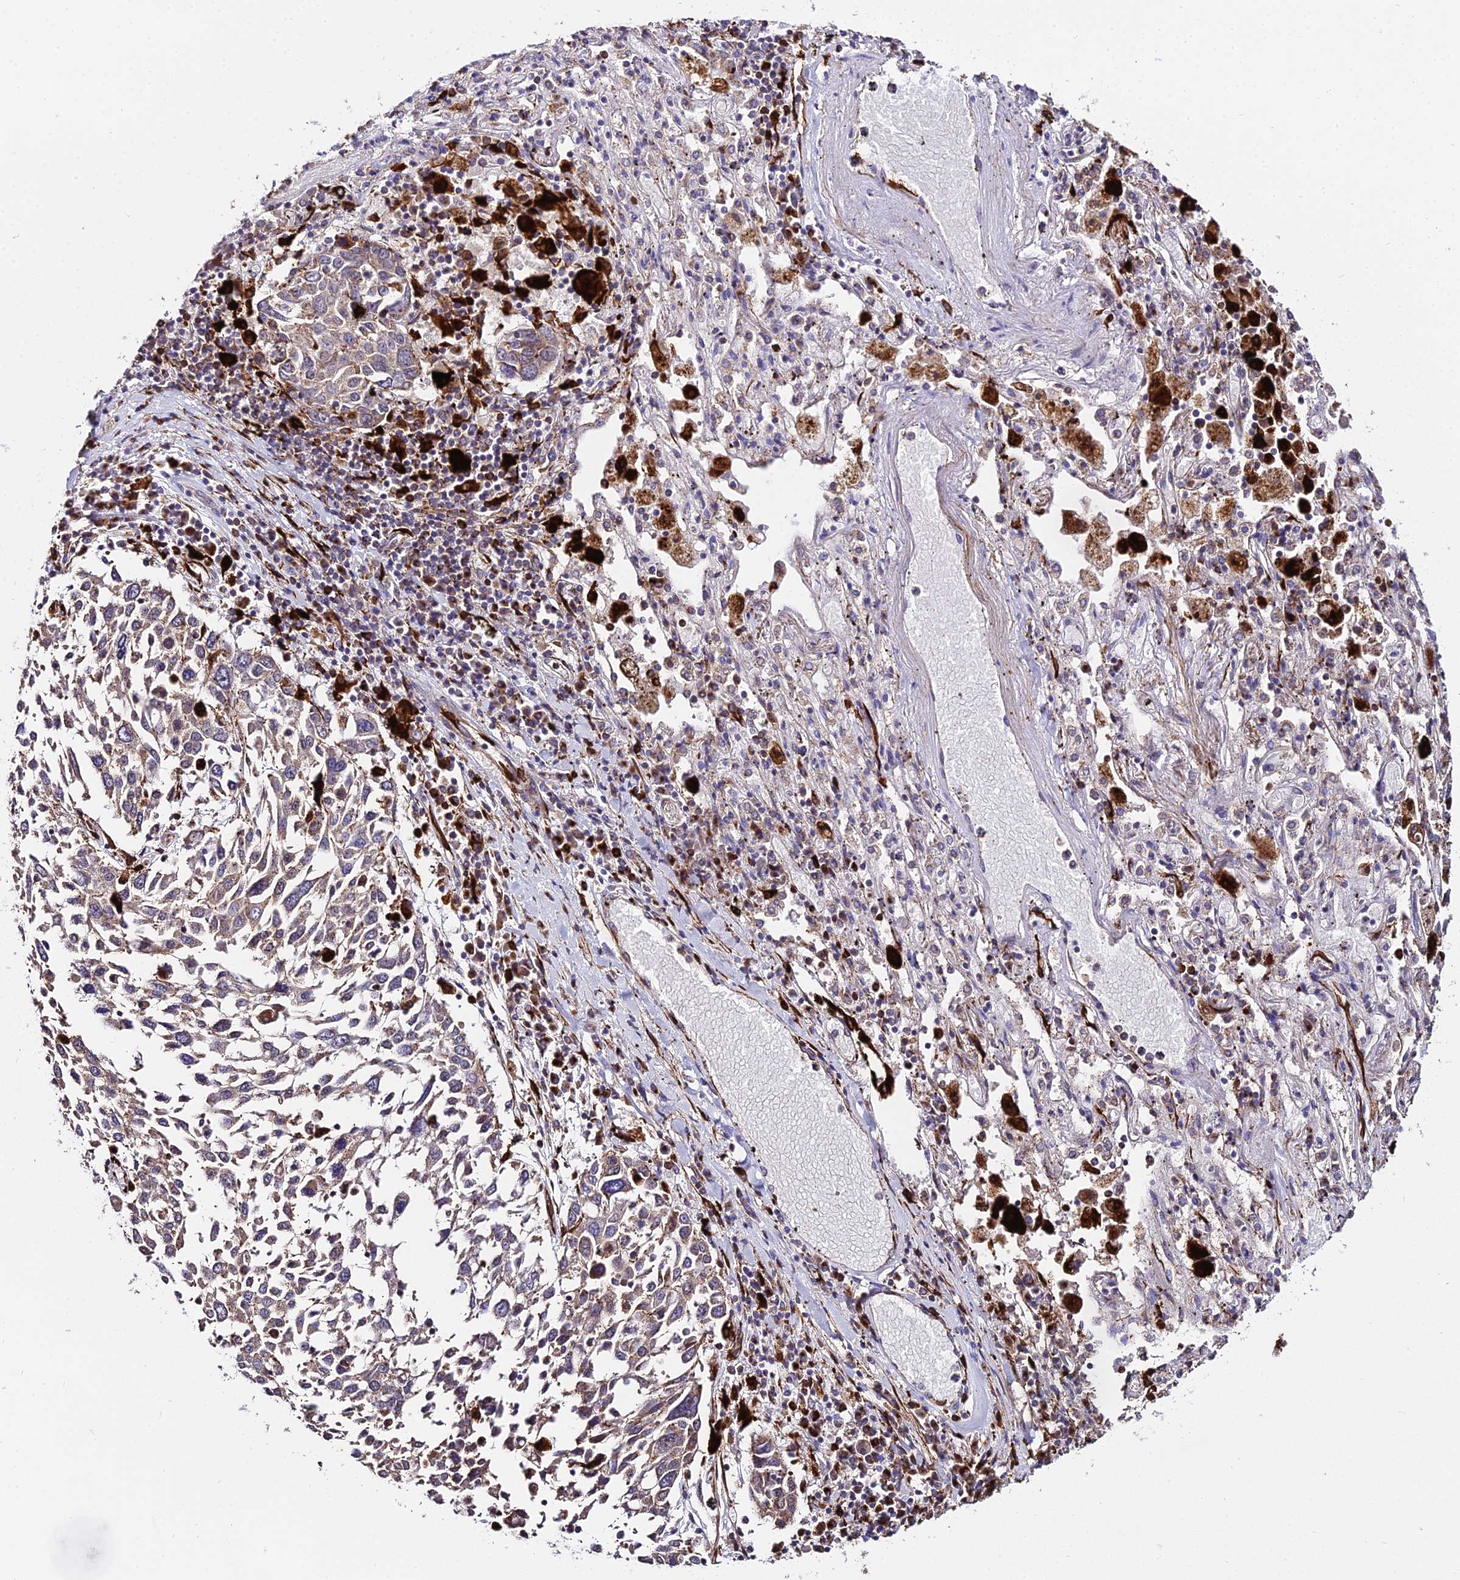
{"staining": {"intensity": "weak", "quantity": "<25%", "location": "cytoplasmic/membranous"}, "tissue": "lung cancer", "cell_type": "Tumor cells", "image_type": "cancer", "snomed": [{"axis": "morphology", "description": "Squamous cell carcinoma, NOS"}, {"axis": "topography", "description": "Lung"}], "caption": "DAB (3,3'-diaminobenzidine) immunohistochemical staining of human lung squamous cell carcinoma displays no significant positivity in tumor cells.", "gene": "PEX19", "patient": {"sex": "male", "age": 65}}